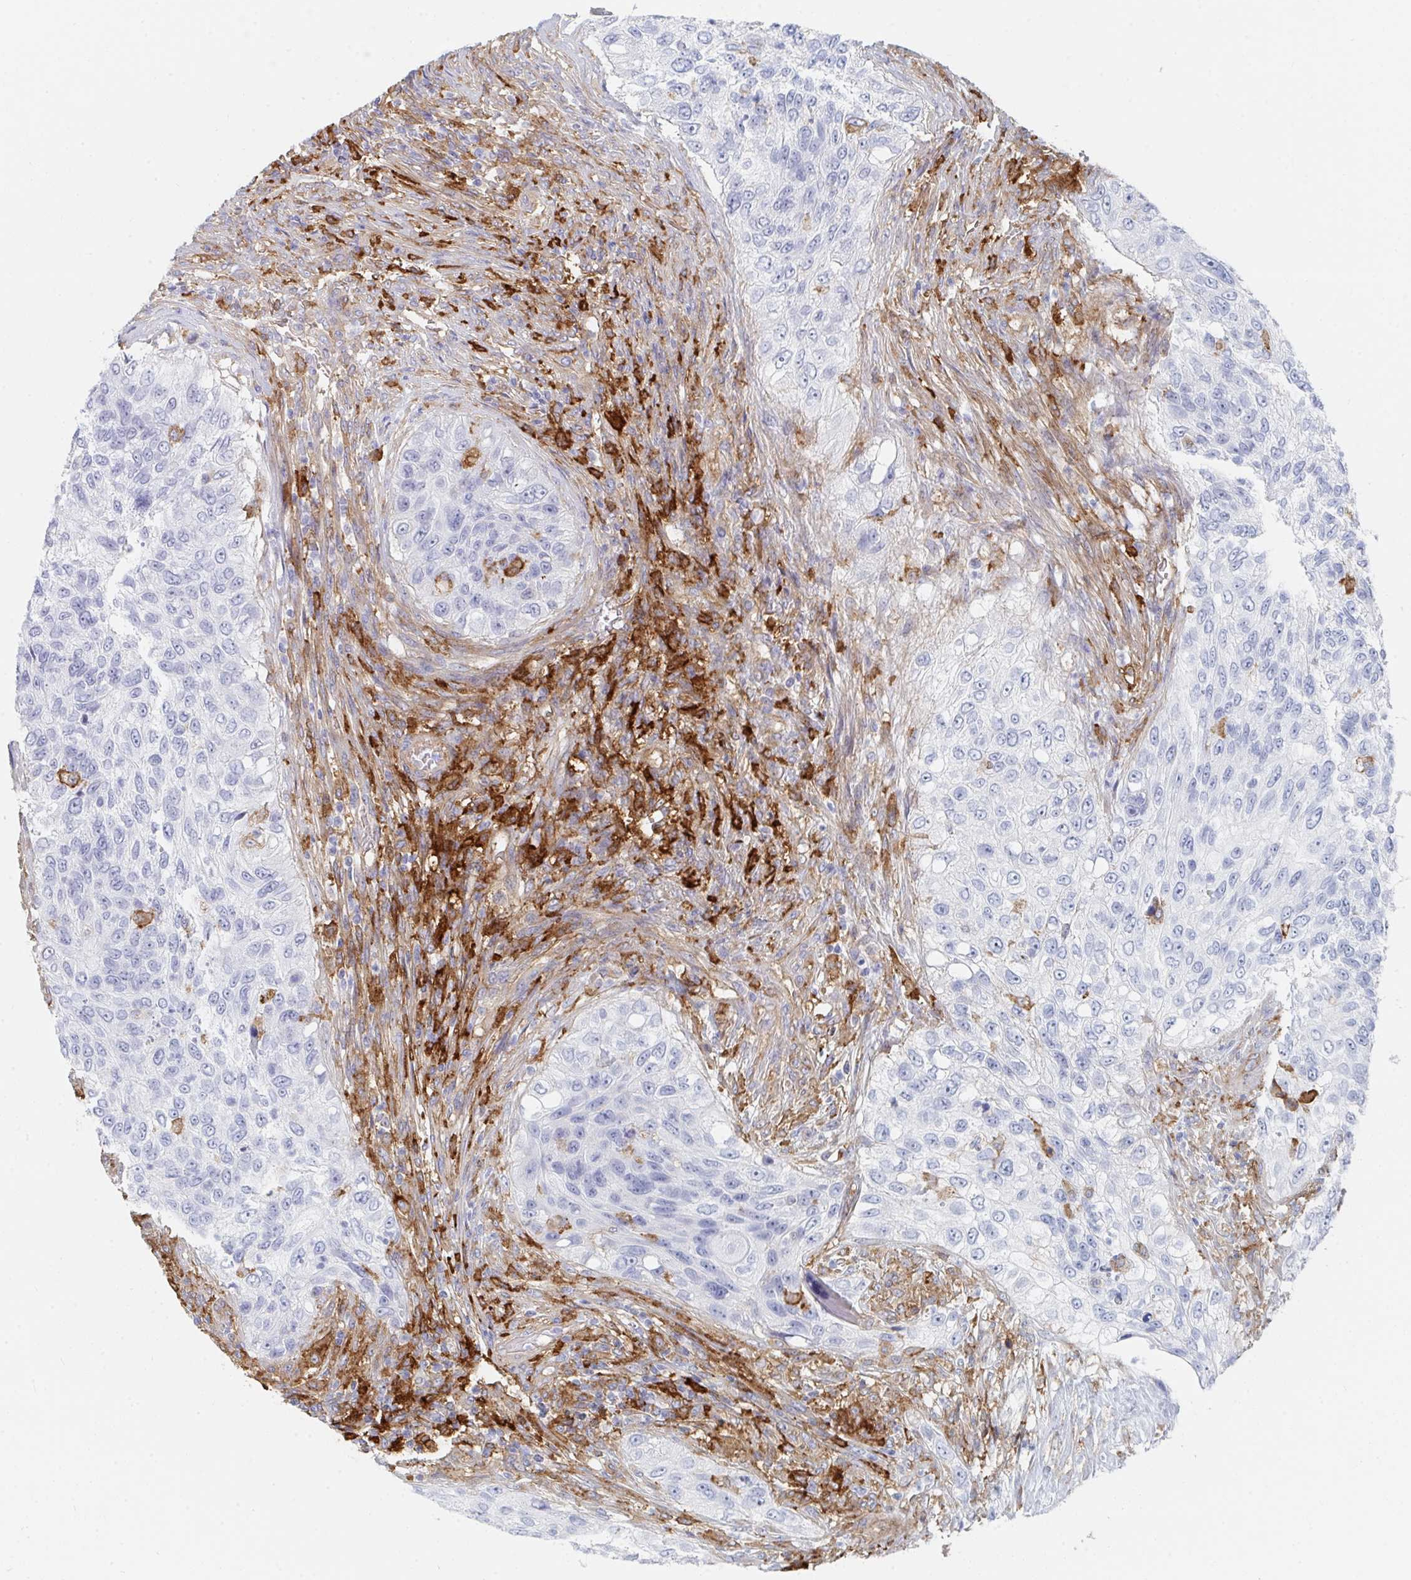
{"staining": {"intensity": "negative", "quantity": "none", "location": "none"}, "tissue": "urothelial cancer", "cell_type": "Tumor cells", "image_type": "cancer", "snomed": [{"axis": "morphology", "description": "Urothelial carcinoma, High grade"}, {"axis": "topography", "description": "Urinary bladder"}], "caption": "Image shows no significant protein expression in tumor cells of urothelial carcinoma (high-grade).", "gene": "DAB2", "patient": {"sex": "female", "age": 60}}